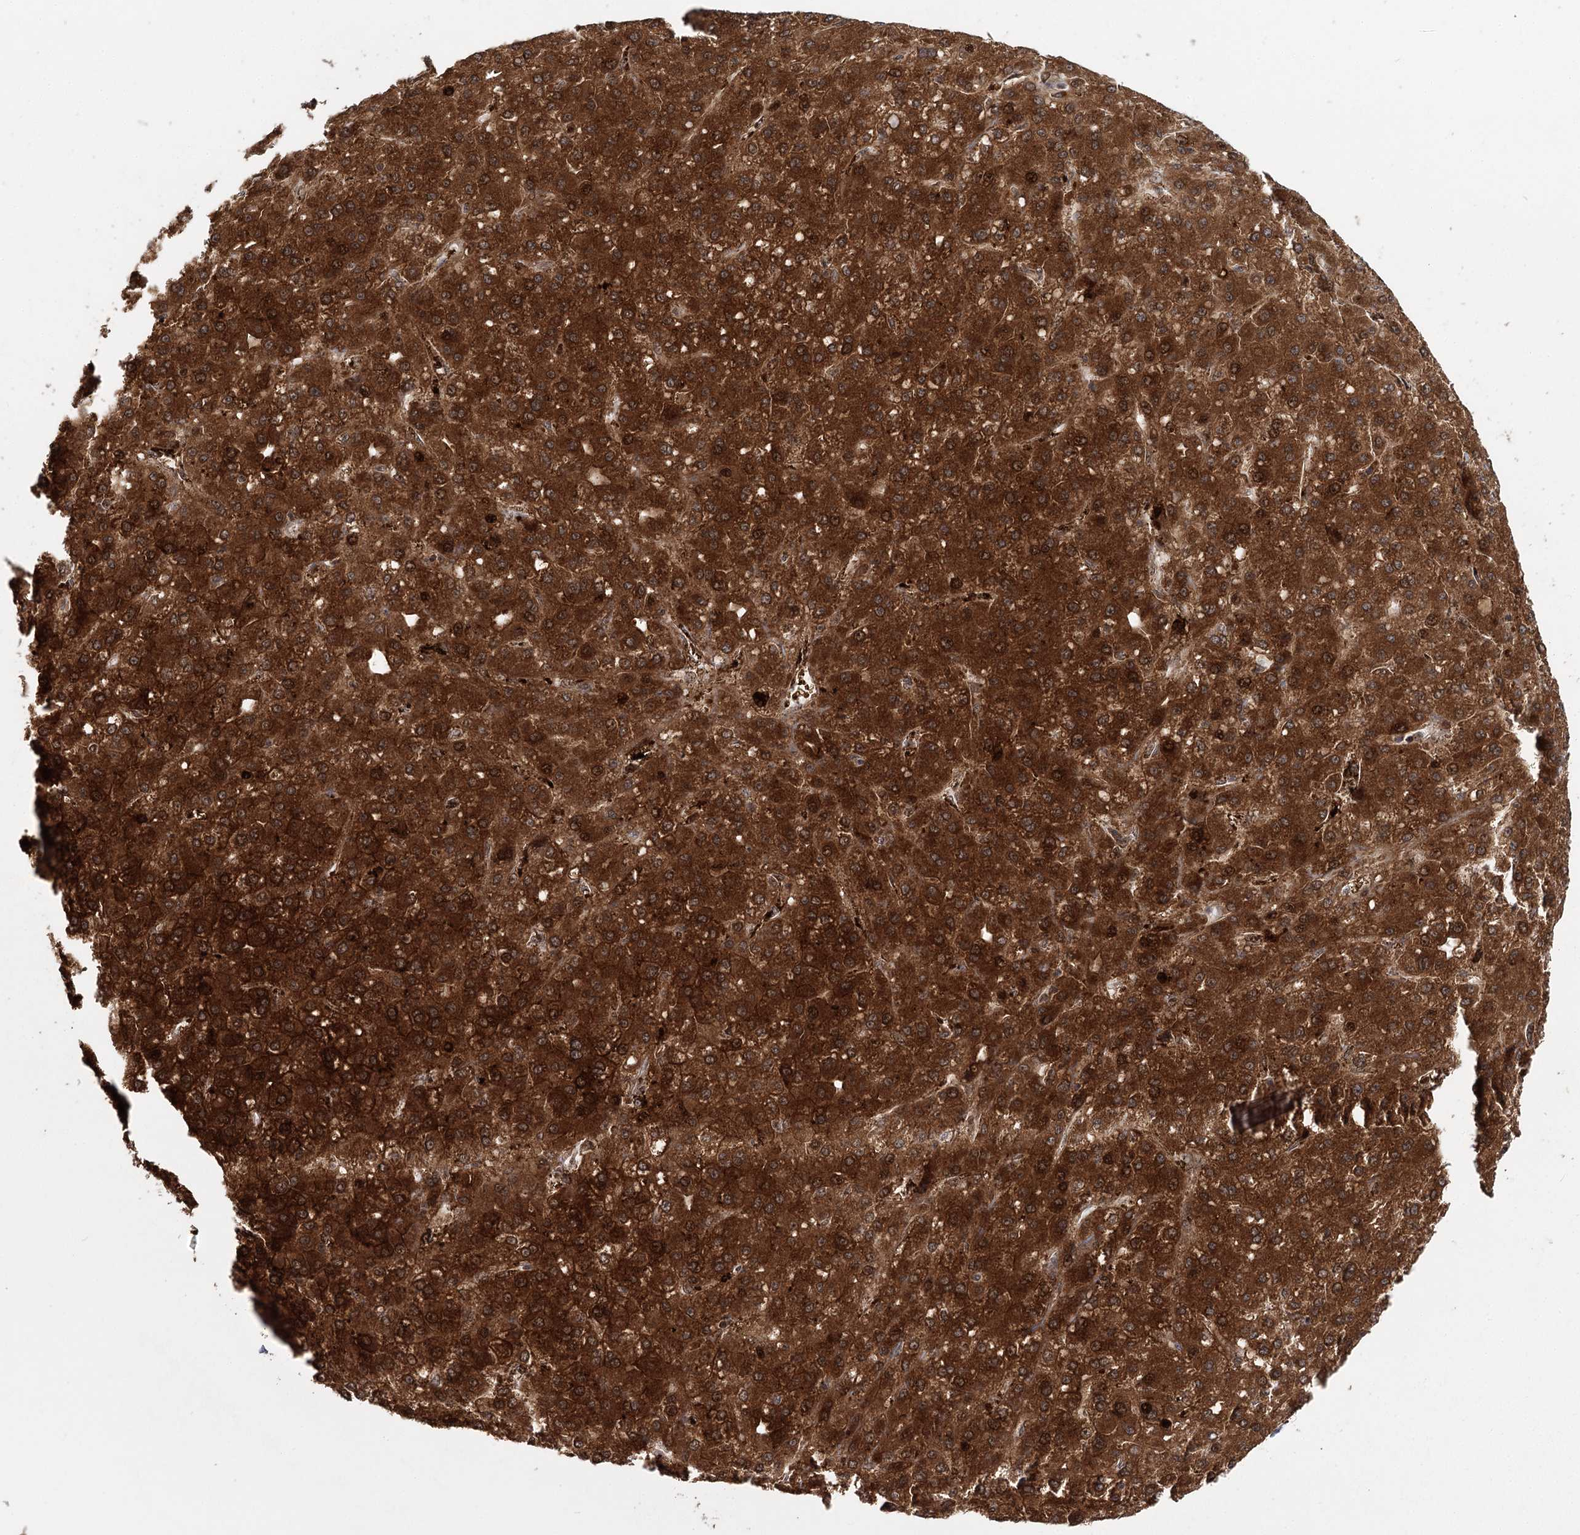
{"staining": {"intensity": "strong", "quantity": ">75%", "location": "cytoplasmic/membranous"}, "tissue": "liver cancer", "cell_type": "Tumor cells", "image_type": "cancer", "snomed": [{"axis": "morphology", "description": "Carcinoma, Hepatocellular, NOS"}, {"axis": "topography", "description": "Liver"}], "caption": "Immunohistochemical staining of human liver cancer (hepatocellular carcinoma) exhibits high levels of strong cytoplasmic/membranous positivity in approximately >75% of tumor cells.", "gene": "MICU1", "patient": {"sex": "male", "age": 67}}